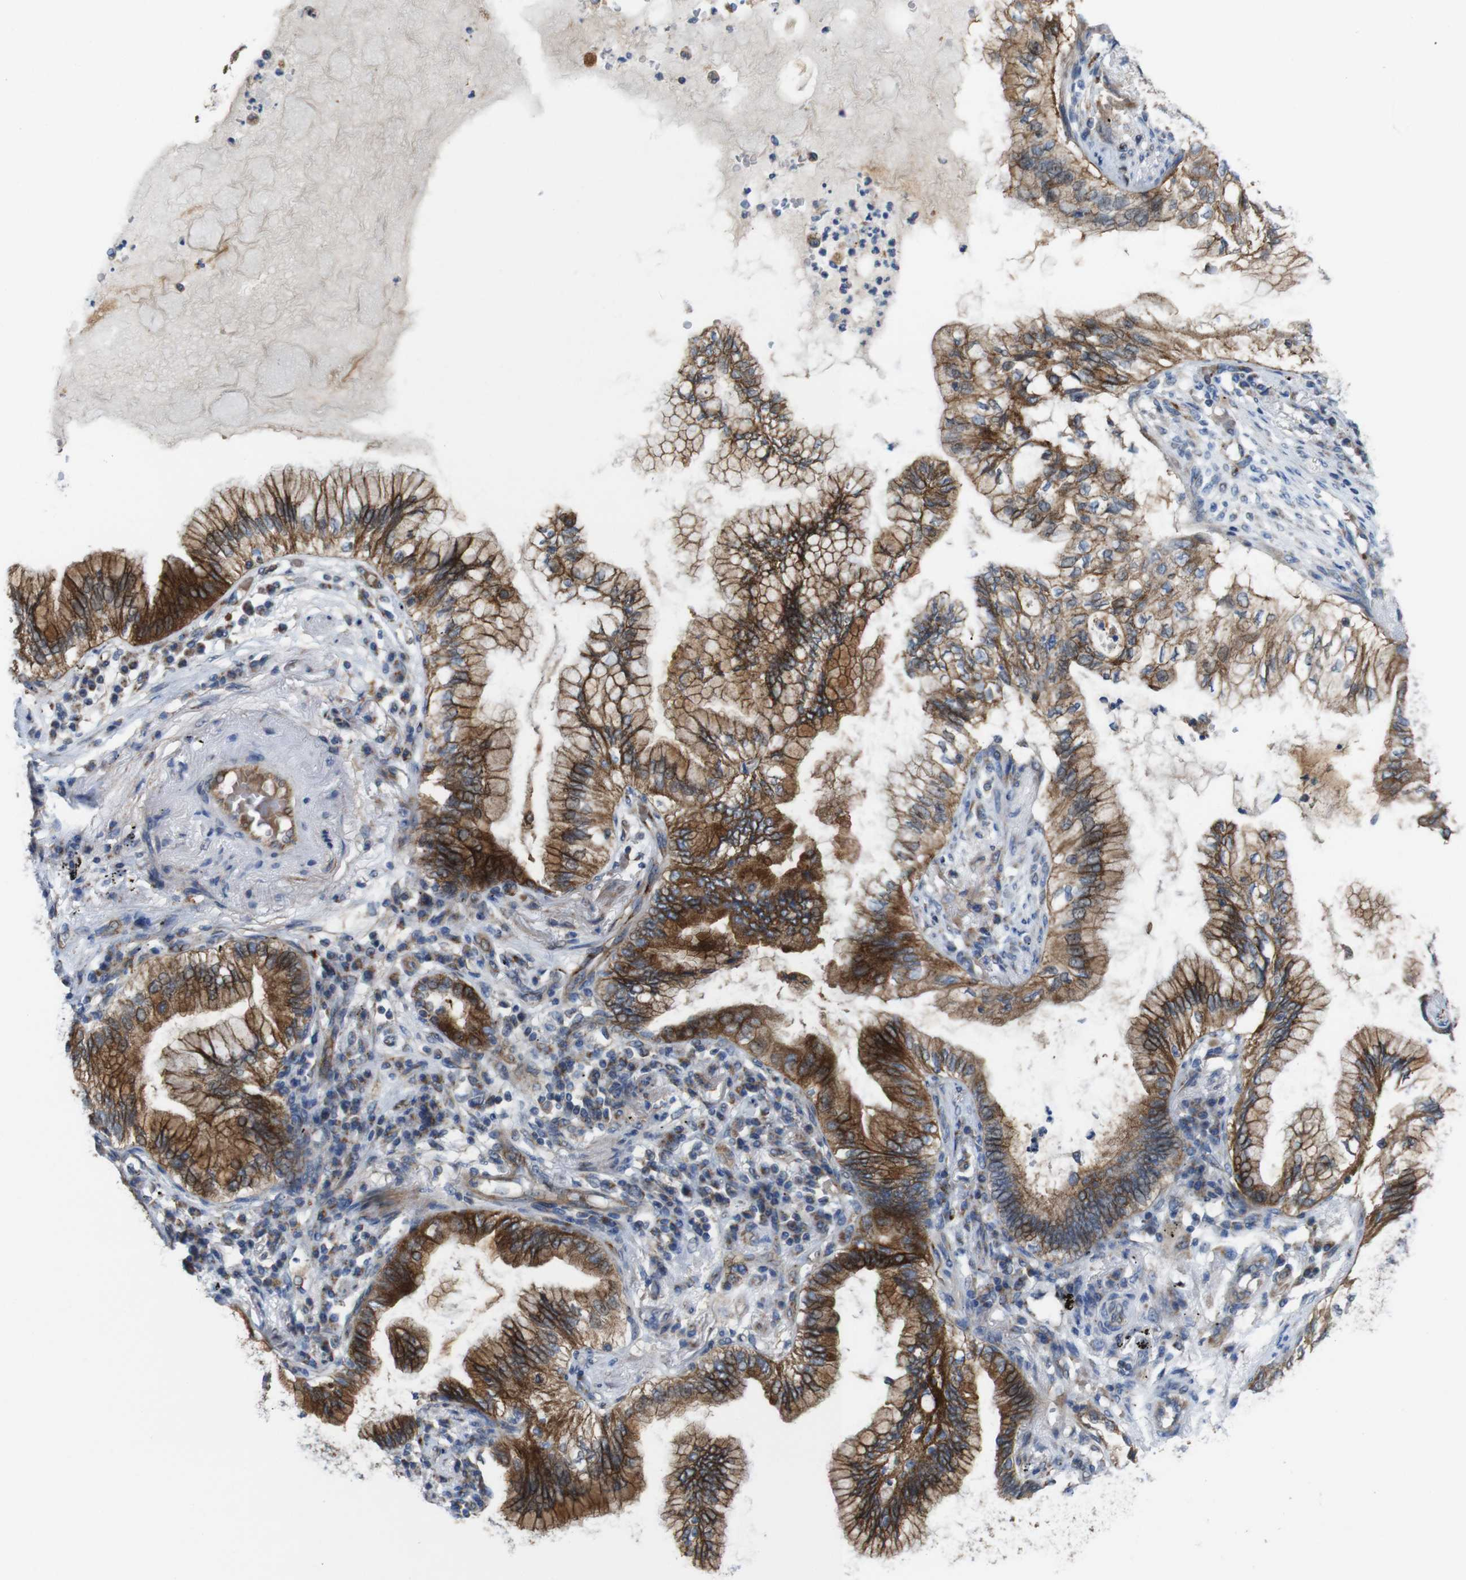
{"staining": {"intensity": "strong", "quantity": "25%-75%", "location": "cytoplasmic/membranous"}, "tissue": "lung cancer", "cell_type": "Tumor cells", "image_type": "cancer", "snomed": [{"axis": "morphology", "description": "Normal tissue, NOS"}, {"axis": "morphology", "description": "Adenocarcinoma, NOS"}, {"axis": "topography", "description": "Bronchus"}, {"axis": "topography", "description": "Lung"}], "caption": "A histopathology image of human lung adenocarcinoma stained for a protein shows strong cytoplasmic/membranous brown staining in tumor cells. The protein is stained brown, and the nuclei are stained in blue (DAB (3,3'-diaminobenzidine) IHC with brightfield microscopy, high magnification).", "gene": "EFCAB14", "patient": {"sex": "female", "age": 70}}